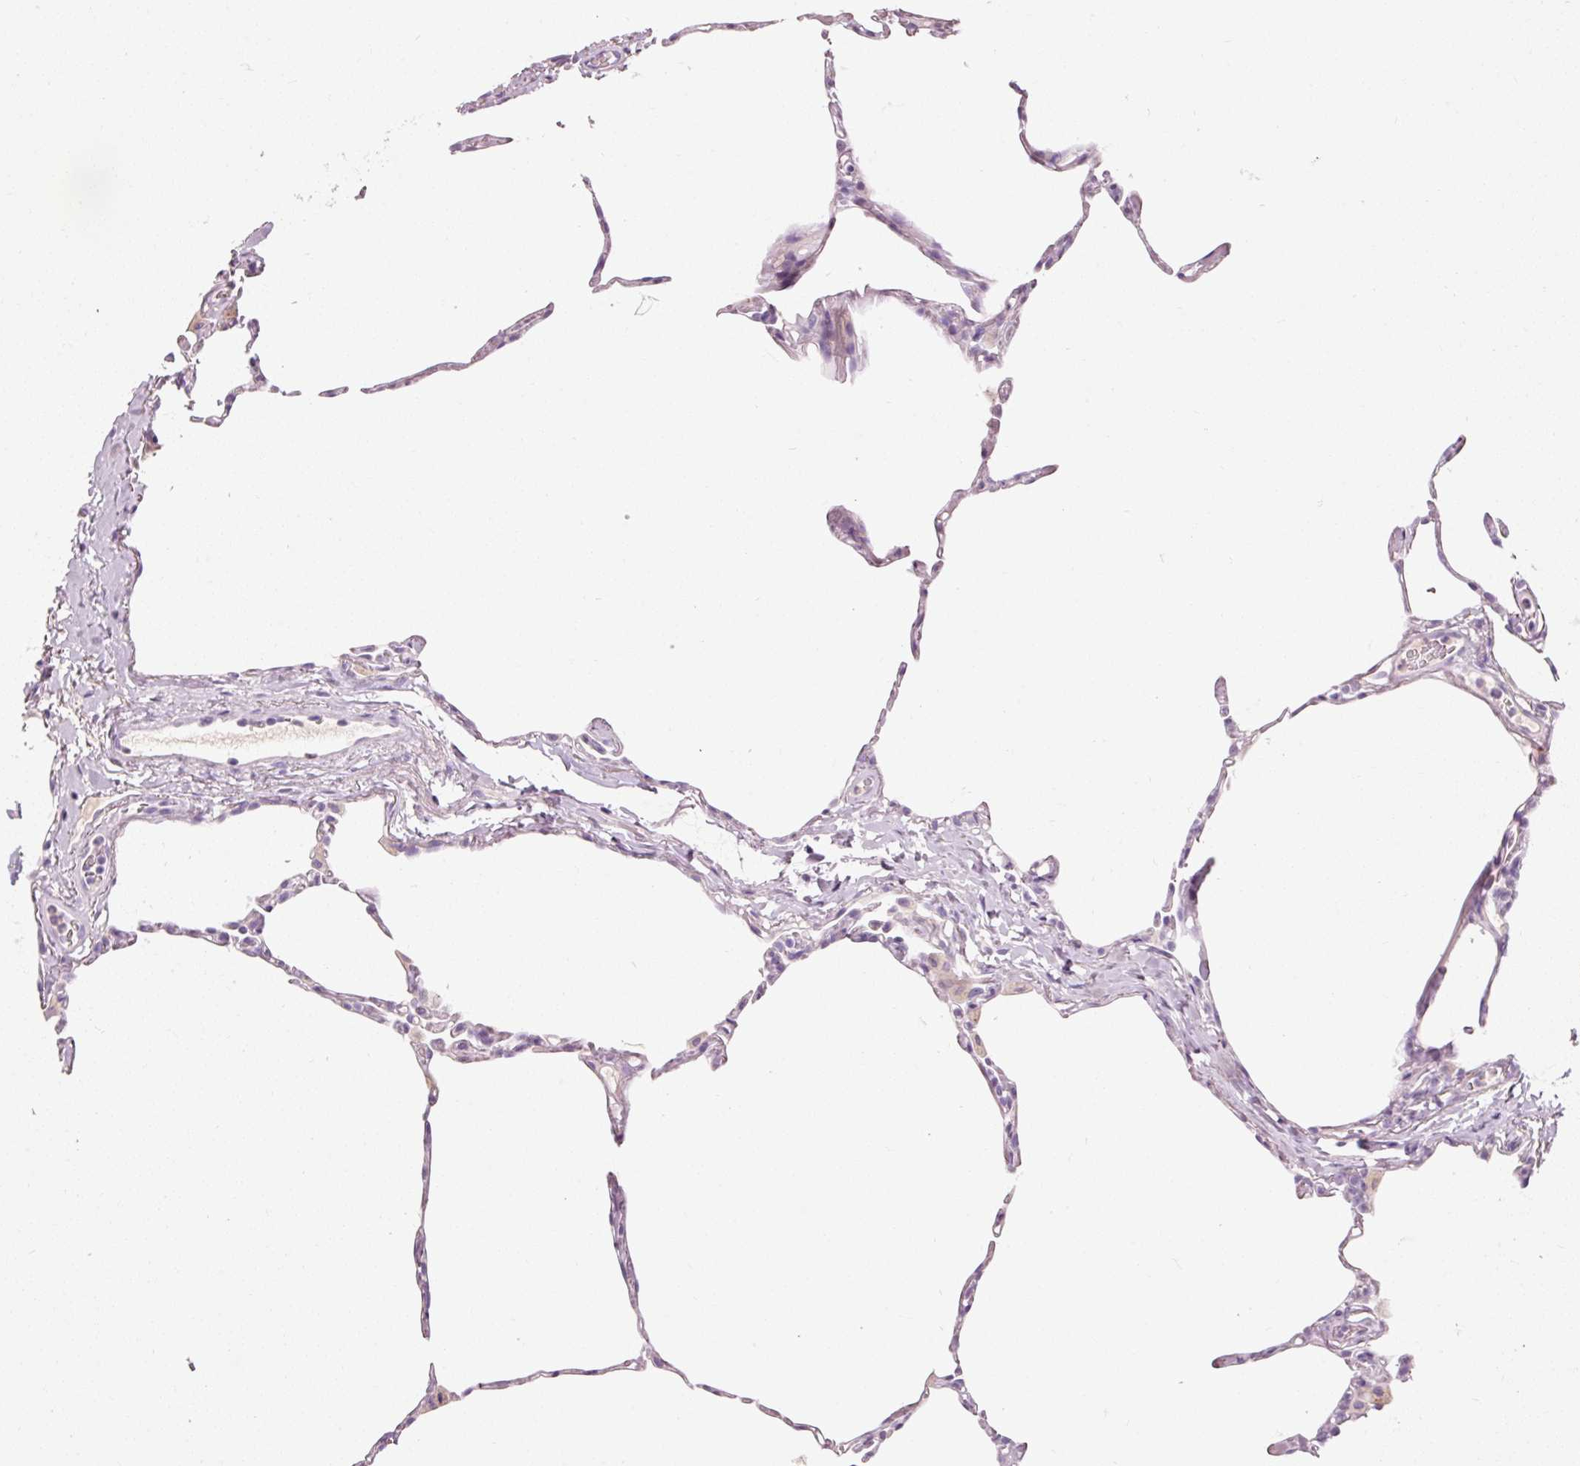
{"staining": {"intensity": "weak", "quantity": "25%-75%", "location": "cytoplasmic/membranous"}, "tissue": "lung", "cell_type": "Alveolar cells", "image_type": "normal", "snomed": [{"axis": "morphology", "description": "Normal tissue, NOS"}, {"axis": "topography", "description": "Lung"}], "caption": "DAB (3,3'-diaminobenzidine) immunohistochemical staining of normal human lung exhibits weak cytoplasmic/membranous protein positivity in about 25%-75% of alveolar cells.", "gene": "MUC5AC", "patient": {"sex": "male", "age": 65}}